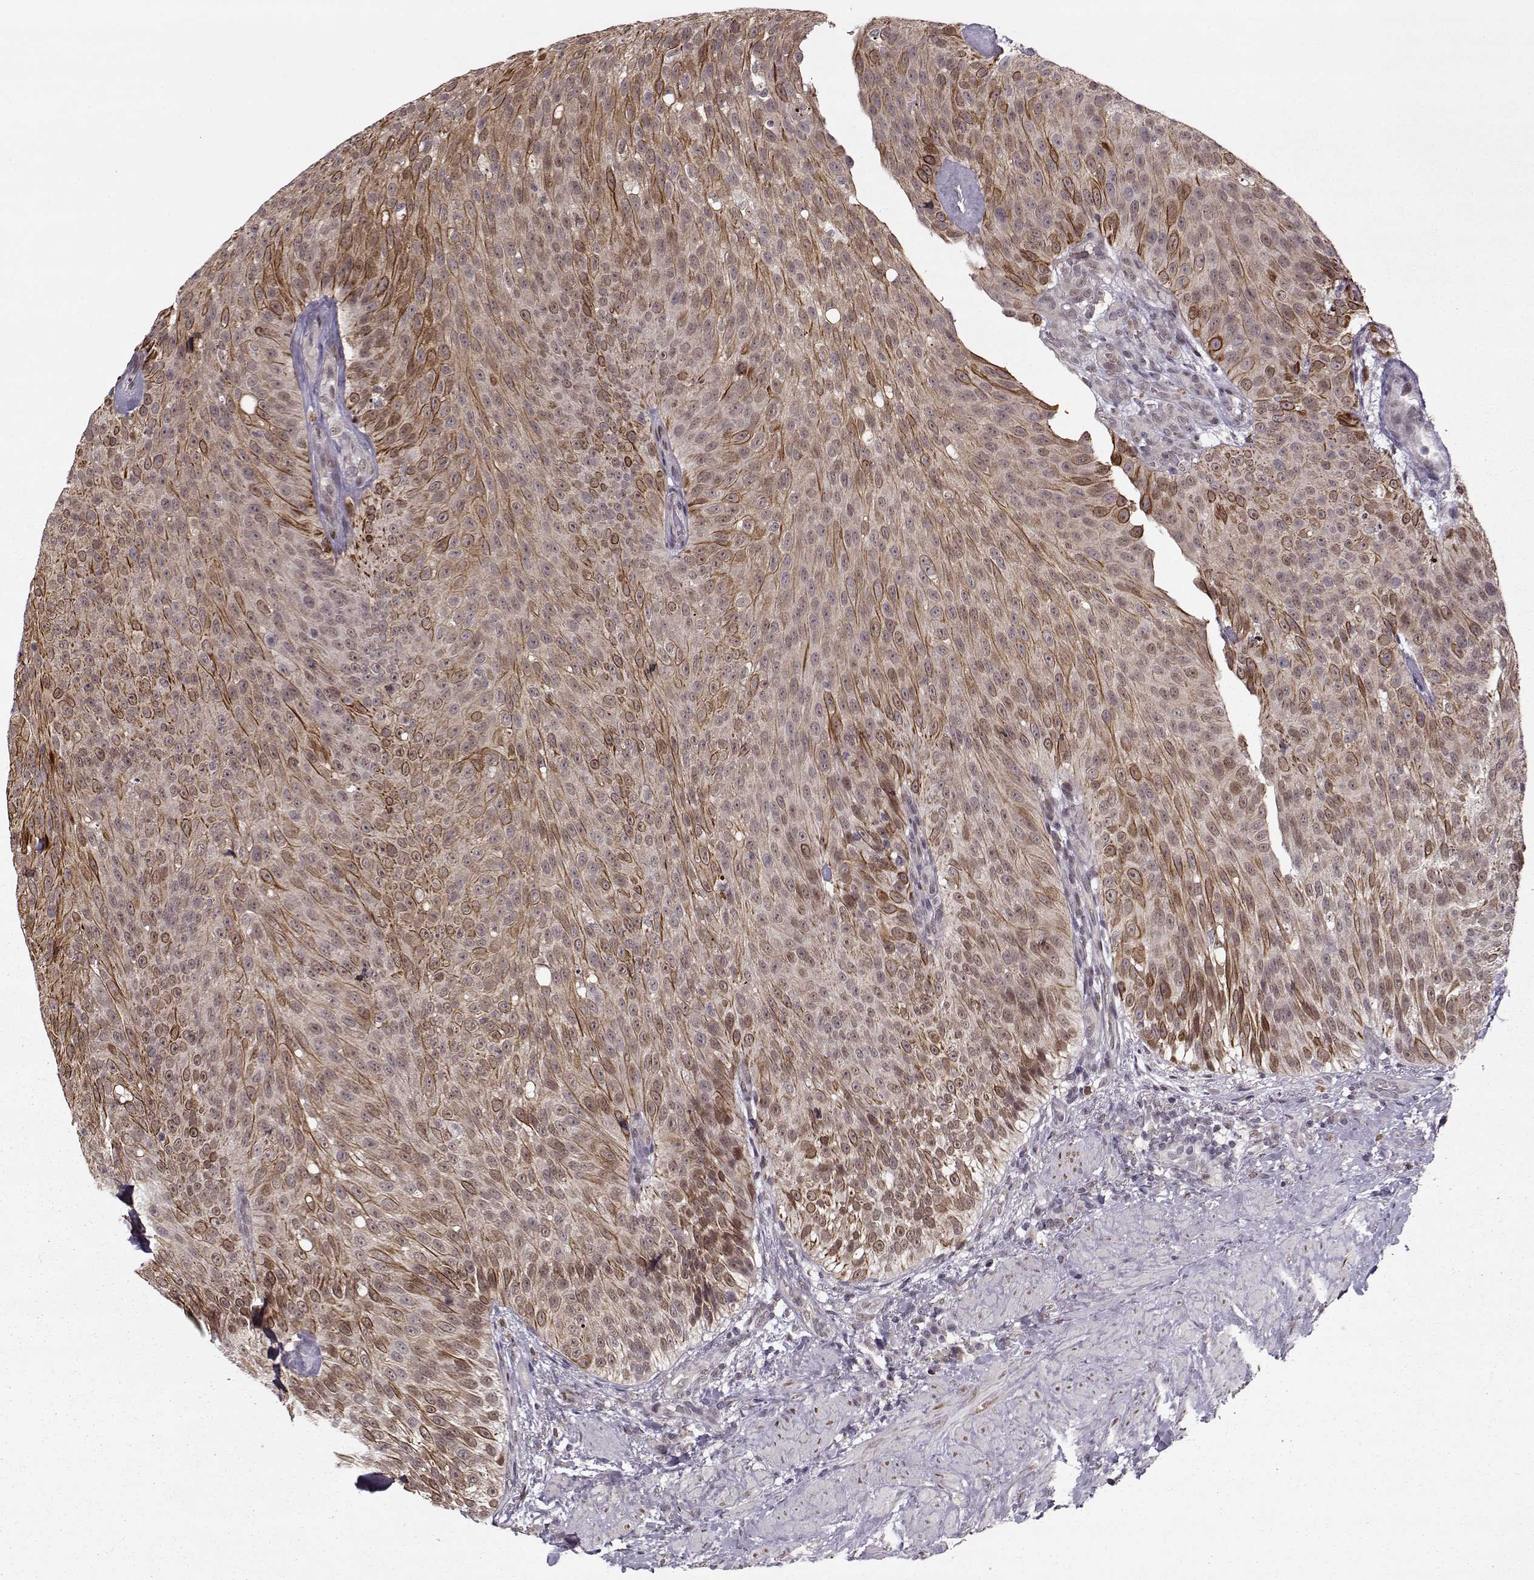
{"staining": {"intensity": "strong", "quantity": "25%-75%", "location": "cytoplasmic/membranous"}, "tissue": "urothelial cancer", "cell_type": "Tumor cells", "image_type": "cancer", "snomed": [{"axis": "morphology", "description": "Urothelial carcinoma, Low grade"}, {"axis": "topography", "description": "Urinary bladder"}], "caption": "The photomicrograph displays immunohistochemical staining of urothelial cancer. There is strong cytoplasmic/membranous expression is present in approximately 25%-75% of tumor cells.", "gene": "DENND4B", "patient": {"sex": "male", "age": 78}}